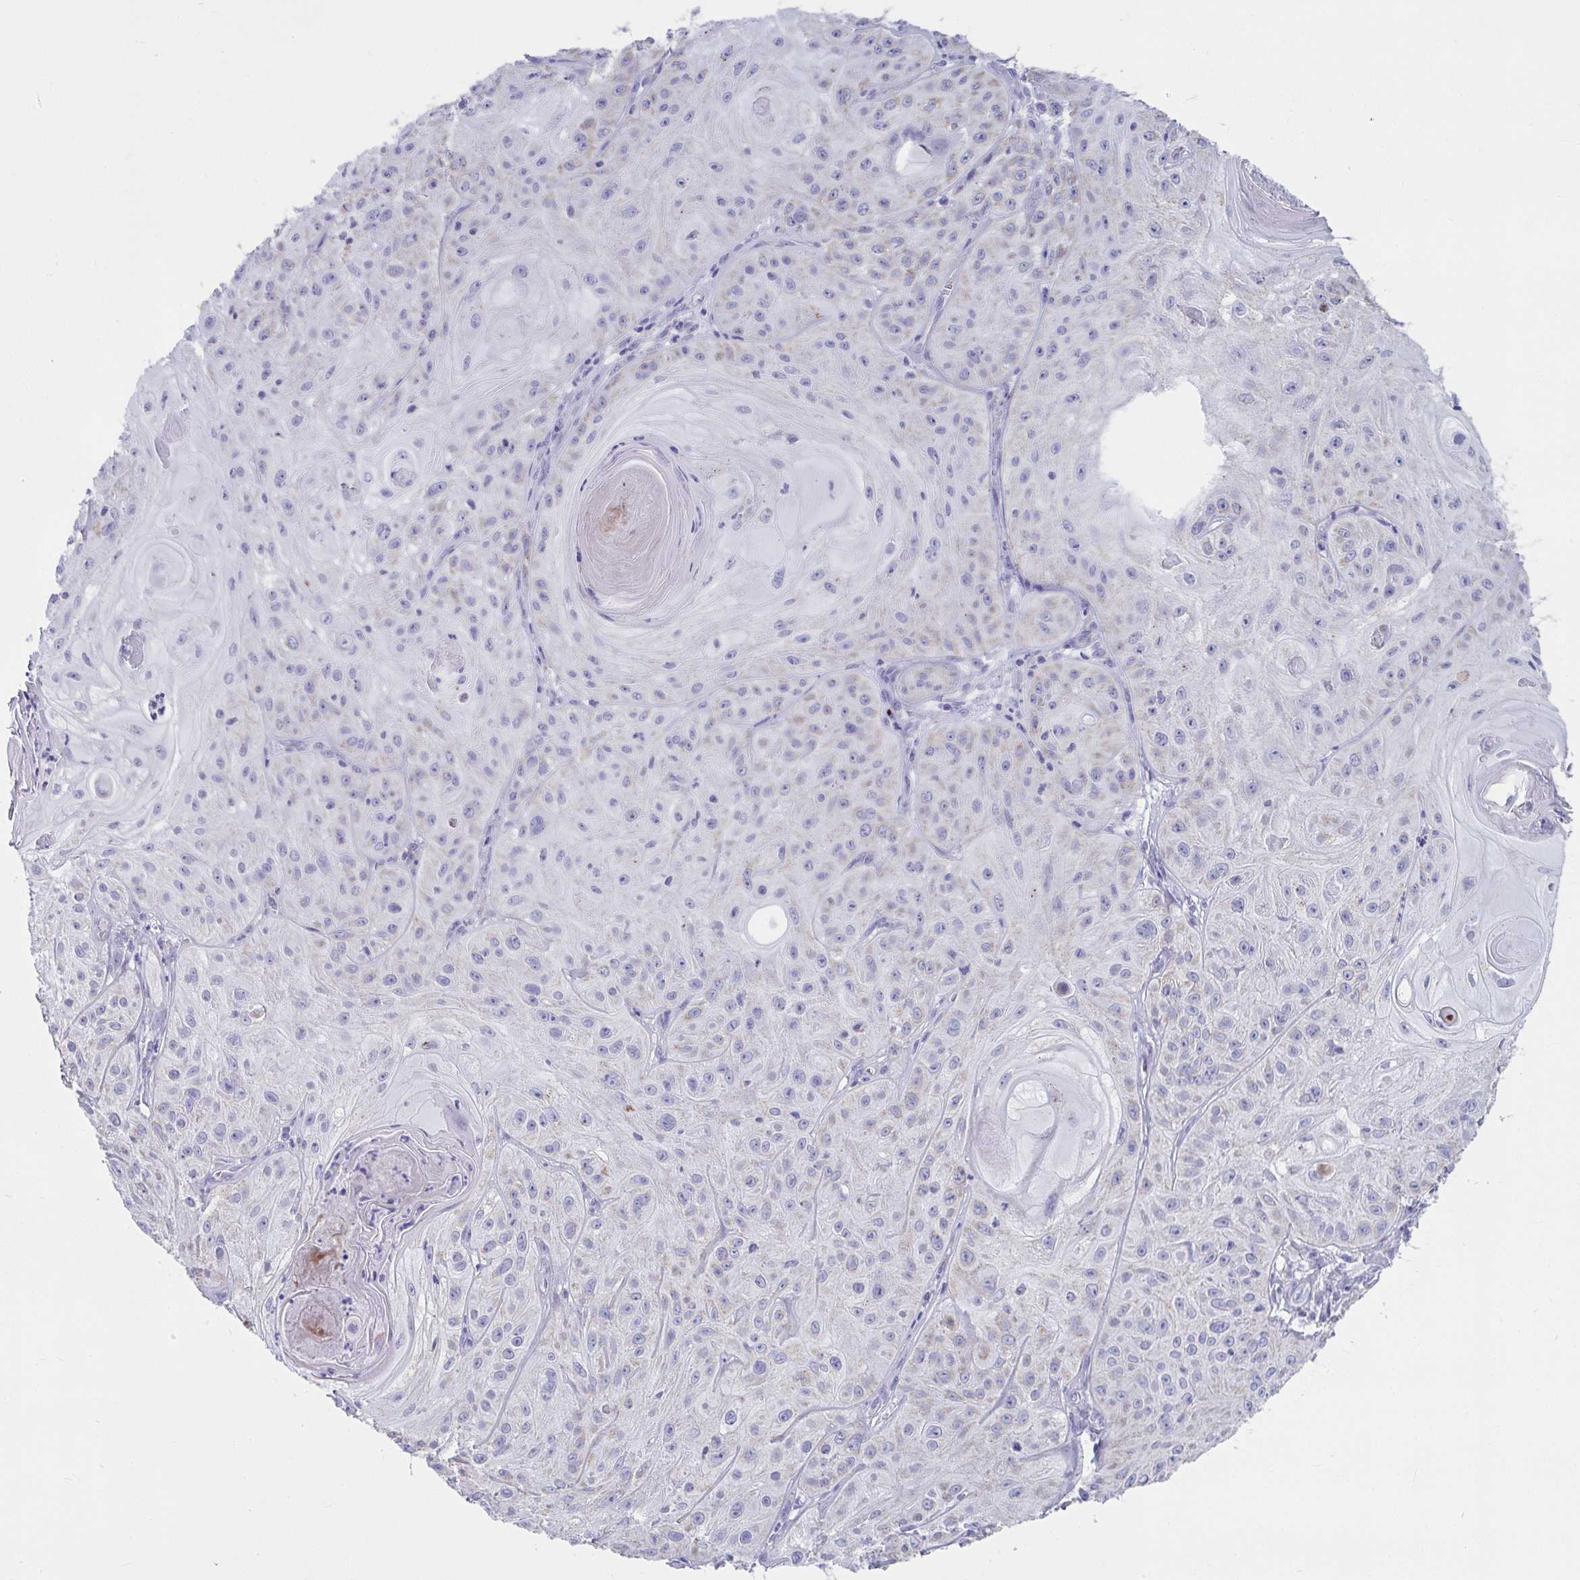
{"staining": {"intensity": "negative", "quantity": "none", "location": "none"}, "tissue": "skin cancer", "cell_type": "Tumor cells", "image_type": "cancer", "snomed": [{"axis": "morphology", "description": "Squamous cell carcinoma, NOS"}, {"axis": "topography", "description": "Skin"}], "caption": "This is a photomicrograph of immunohistochemistry staining of skin cancer, which shows no positivity in tumor cells. (DAB immunohistochemistry (IHC), high magnification).", "gene": "SLC6A1", "patient": {"sex": "male", "age": 85}}